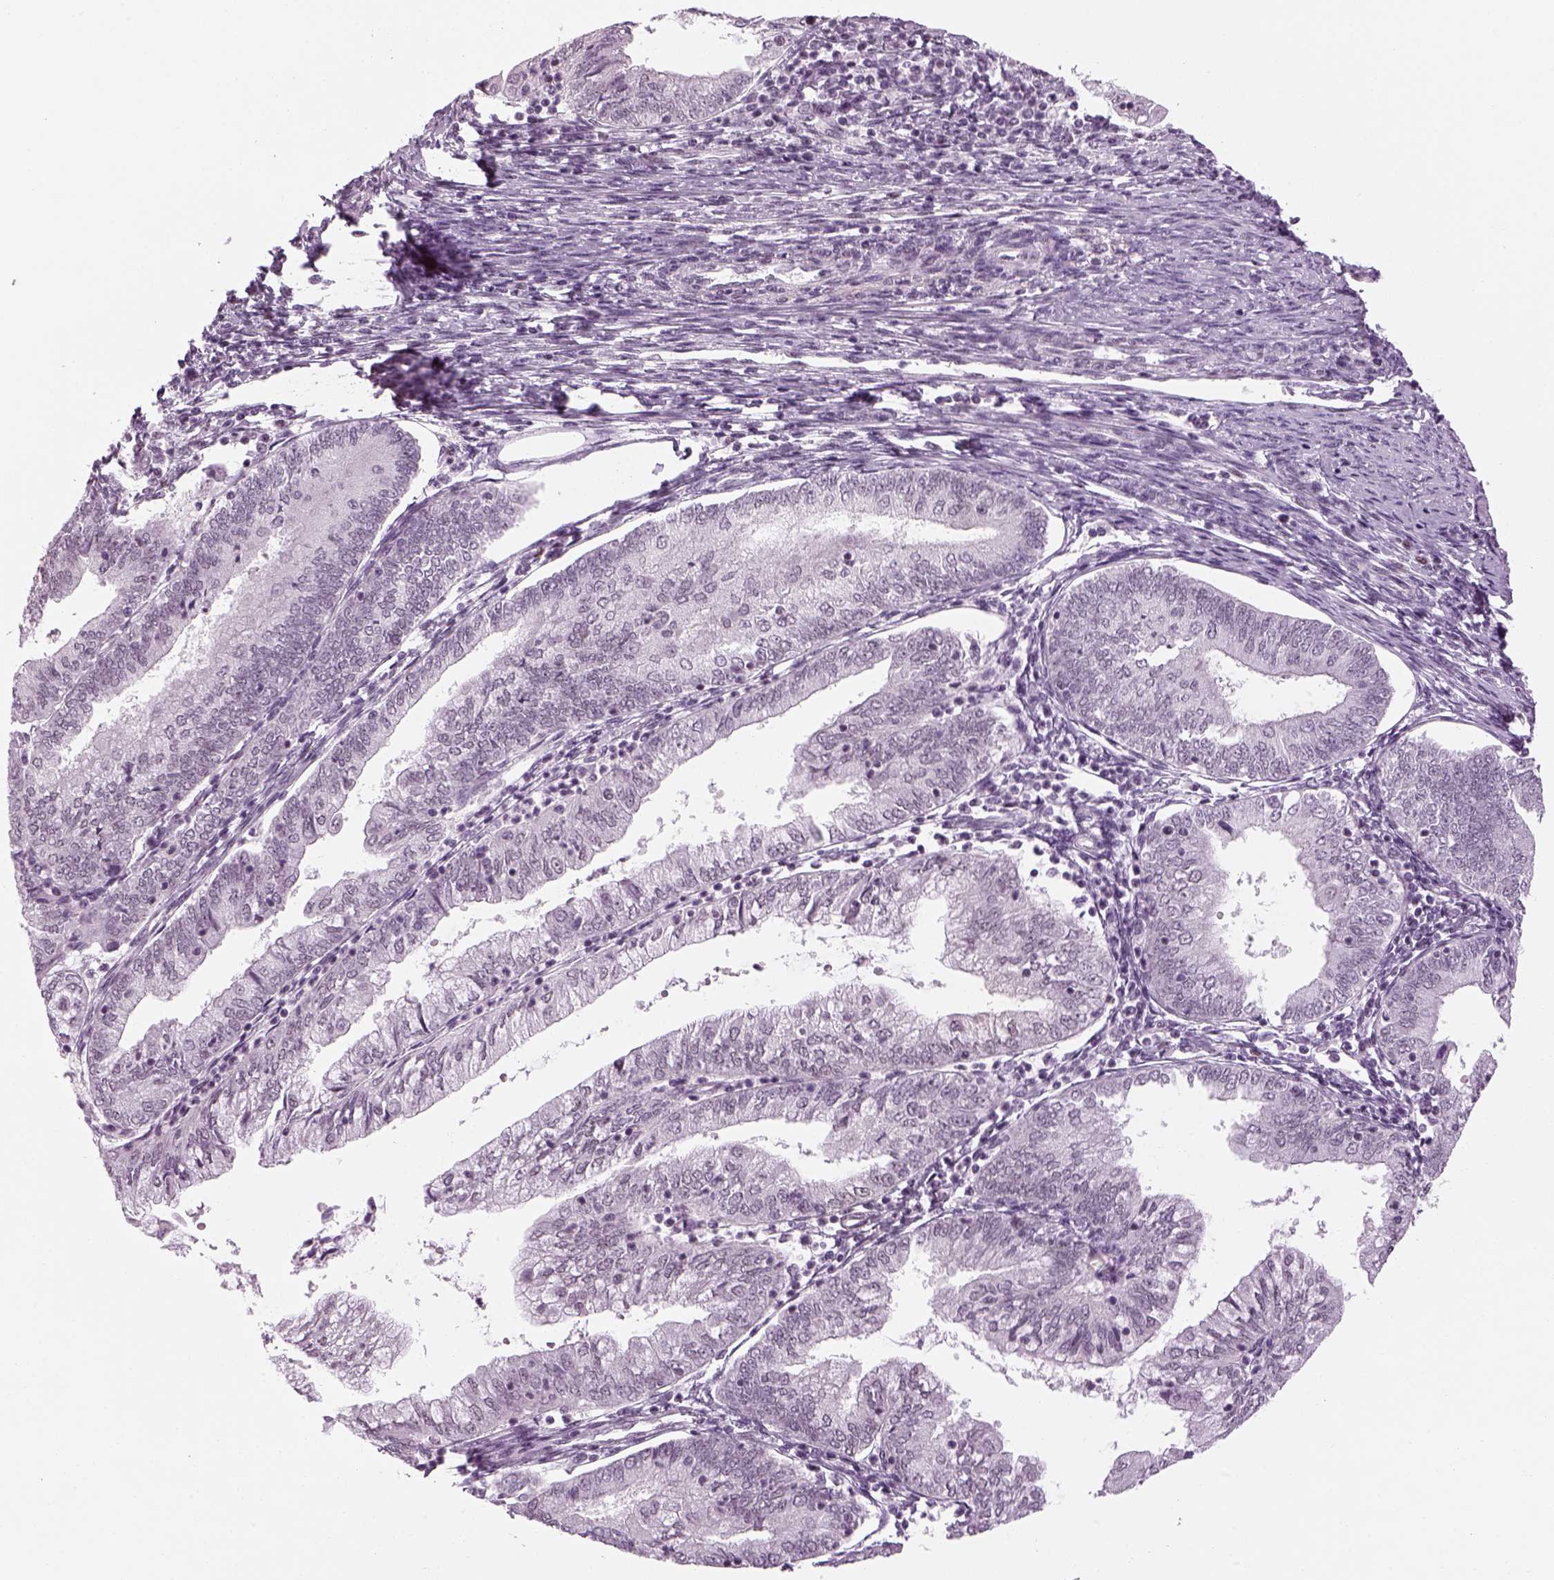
{"staining": {"intensity": "negative", "quantity": "none", "location": "none"}, "tissue": "endometrial cancer", "cell_type": "Tumor cells", "image_type": "cancer", "snomed": [{"axis": "morphology", "description": "Adenocarcinoma, NOS"}, {"axis": "topography", "description": "Endometrium"}], "caption": "Protein analysis of endometrial adenocarcinoma exhibits no significant positivity in tumor cells.", "gene": "KCNG2", "patient": {"sex": "female", "age": 55}}